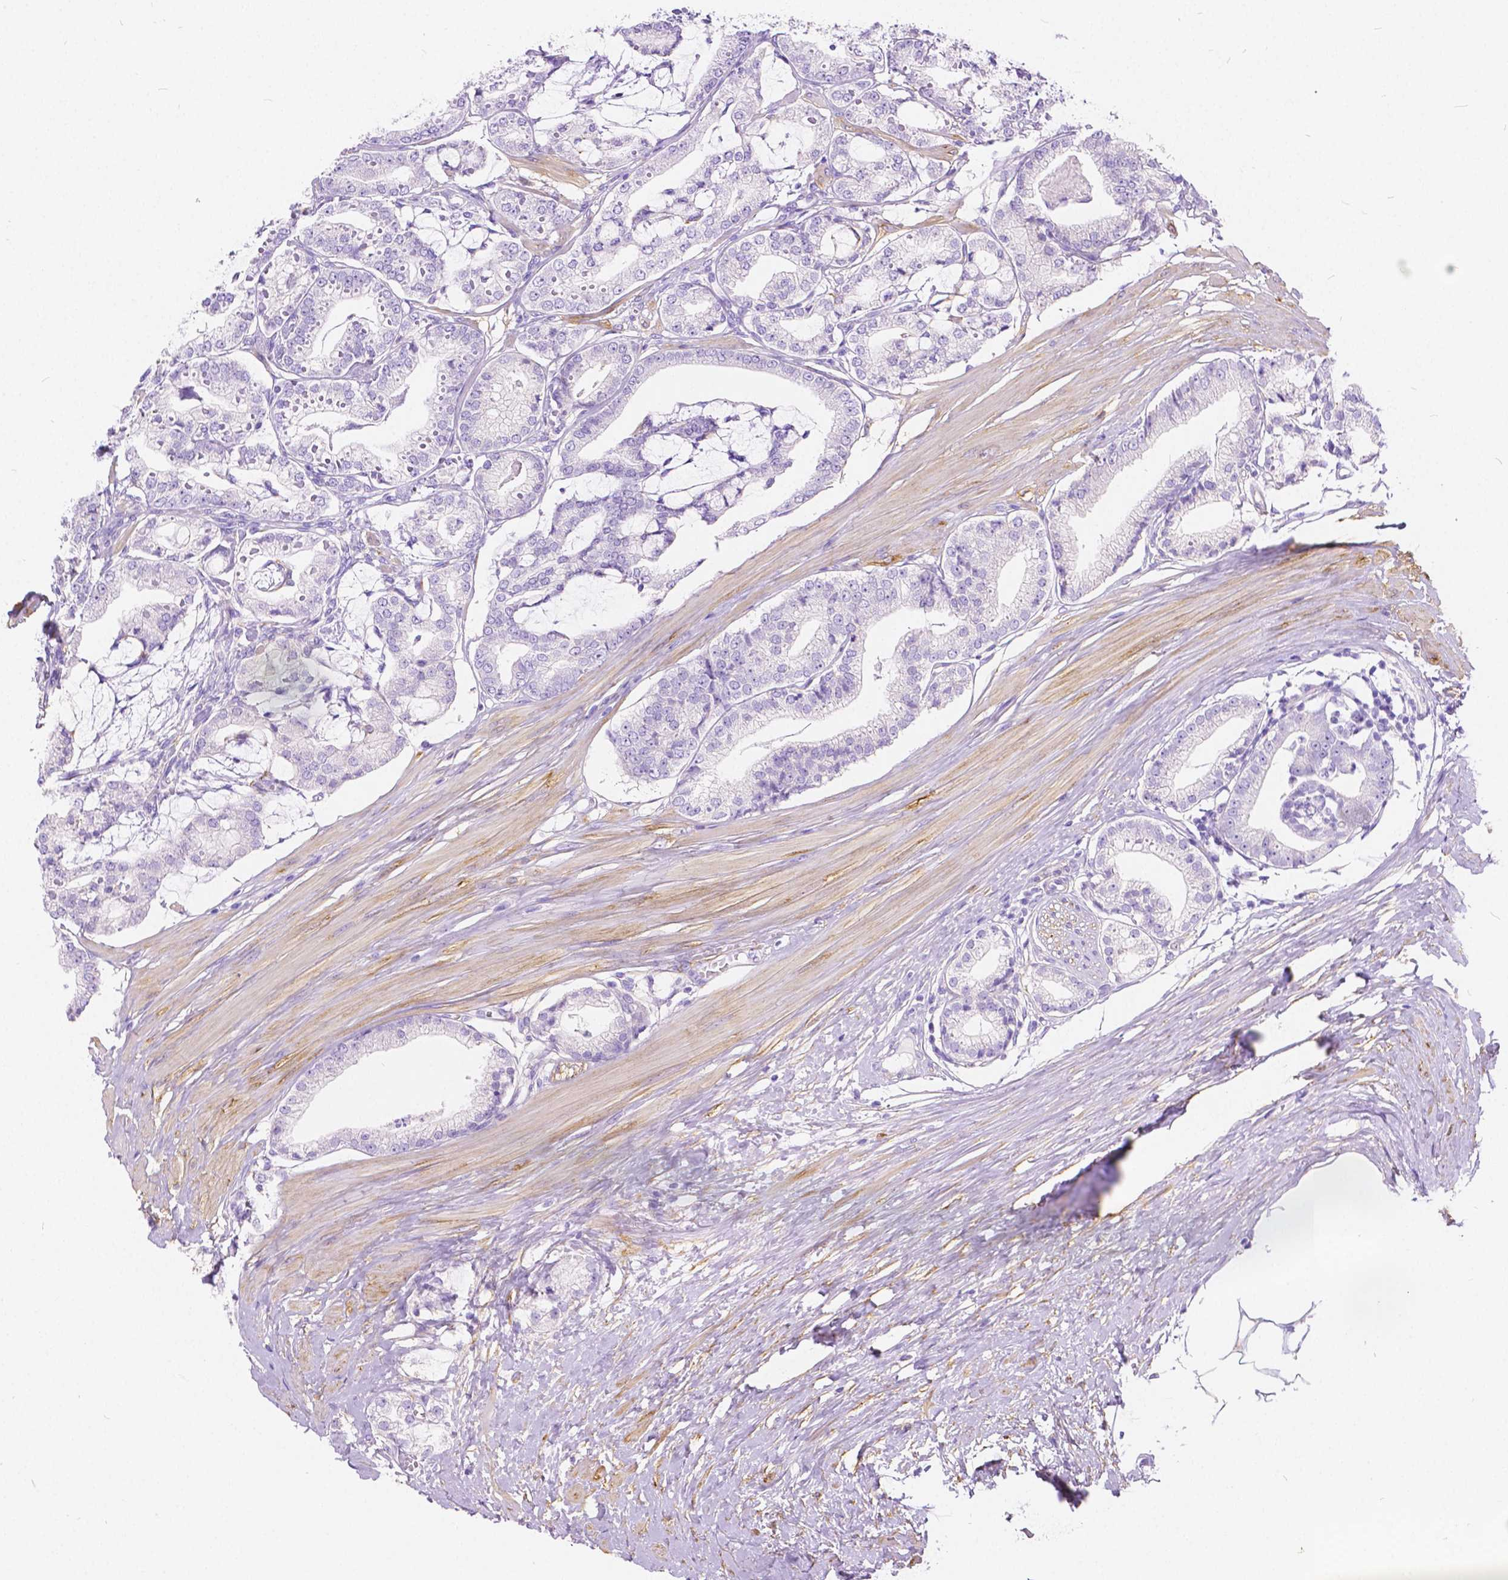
{"staining": {"intensity": "negative", "quantity": "none", "location": "none"}, "tissue": "prostate cancer", "cell_type": "Tumor cells", "image_type": "cancer", "snomed": [{"axis": "morphology", "description": "Adenocarcinoma, High grade"}, {"axis": "topography", "description": "Prostate"}], "caption": "Prostate cancer (high-grade adenocarcinoma) stained for a protein using immunohistochemistry displays no expression tumor cells.", "gene": "CHRM1", "patient": {"sex": "male", "age": 71}}